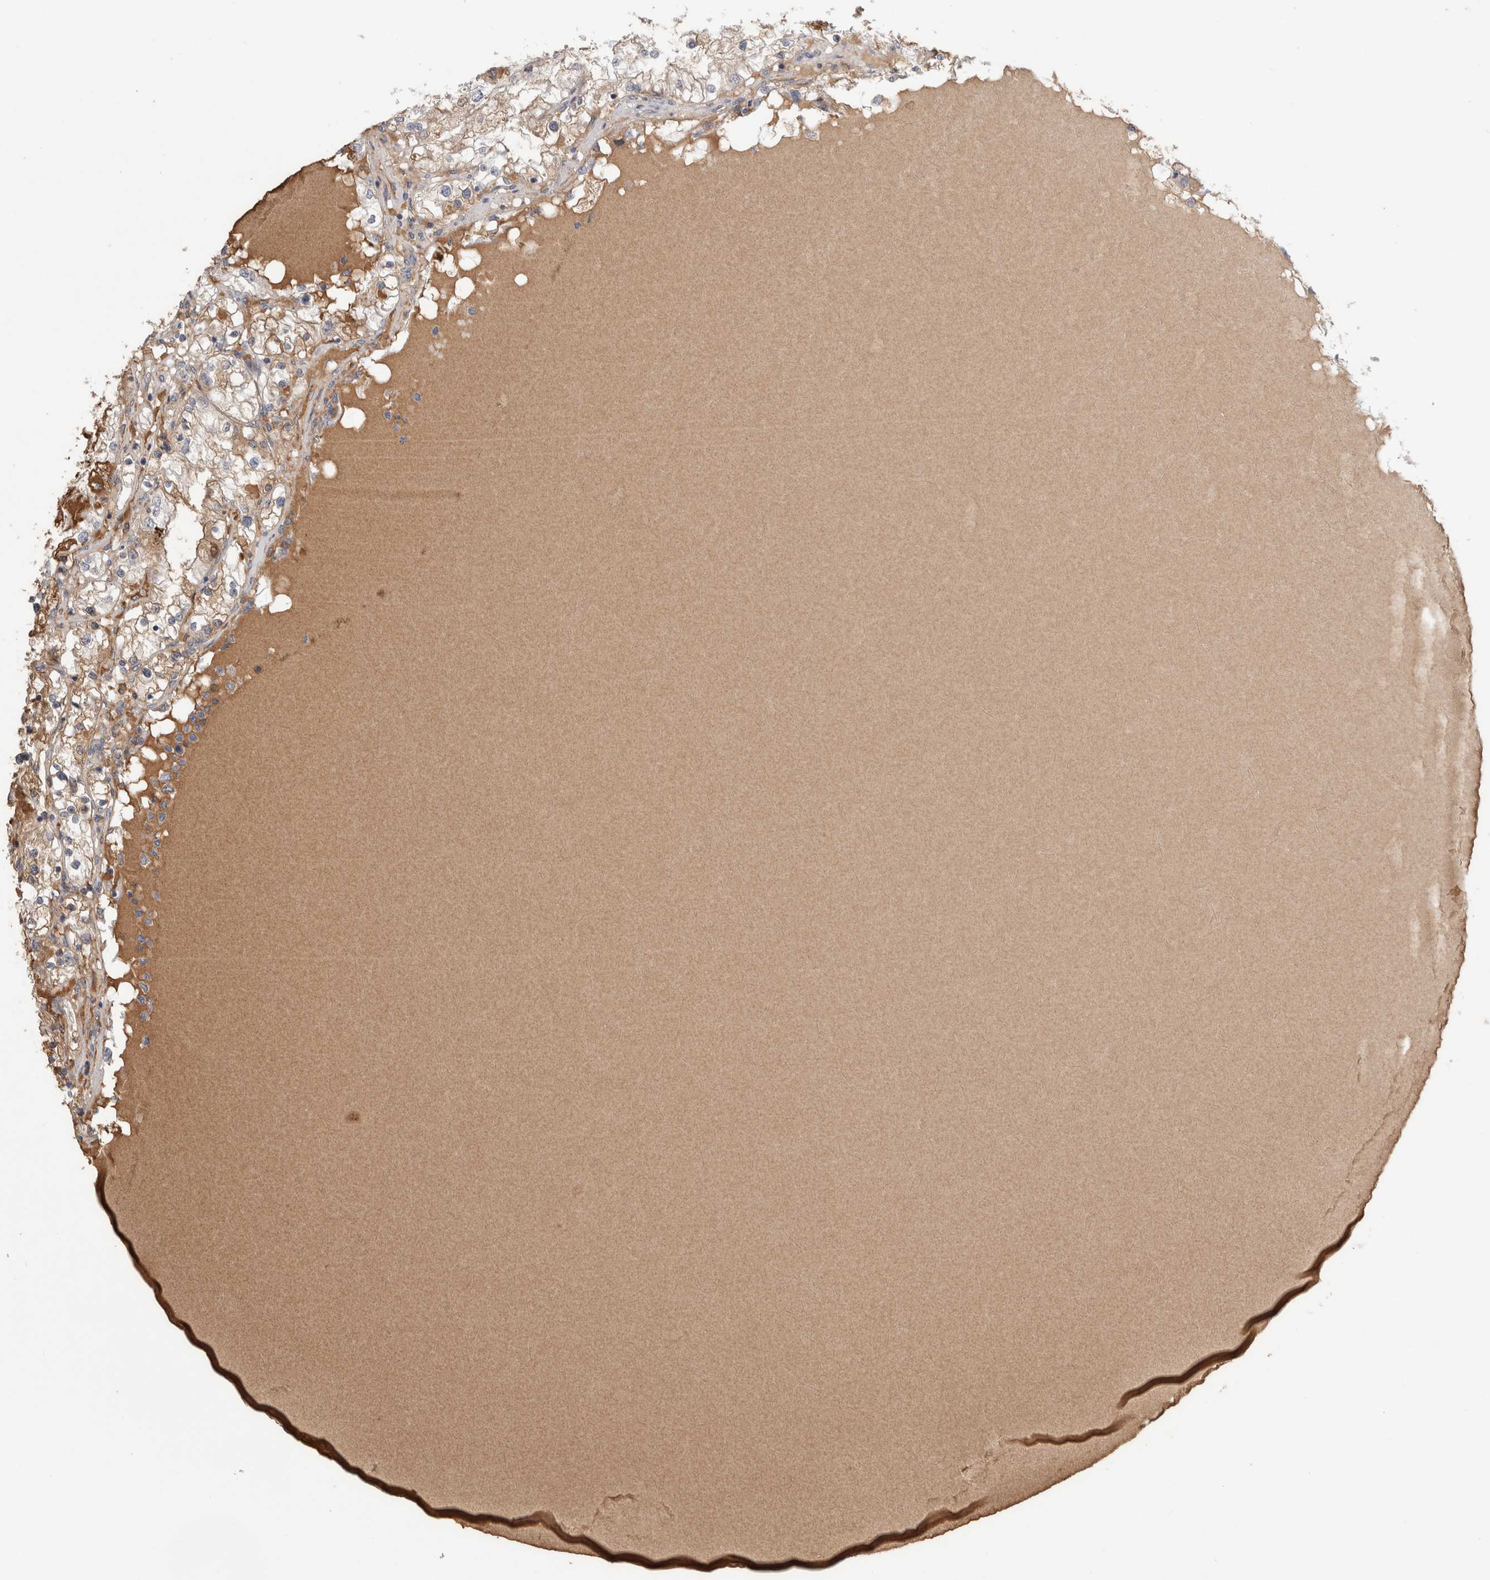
{"staining": {"intensity": "weak", "quantity": ">75%", "location": "cytoplasmic/membranous"}, "tissue": "renal cancer", "cell_type": "Tumor cells", "image_type": "cancer", "snomed": [{"axis": "morphology", "description": "Adenocarcinoma, NOS"}, {"axis": "topography", "description": "Kidney"}], "caption": "High-magnification brightfield microscopy of renal cancer stained with DAB (brown) and counterstained with hematoxylin (blue). tumor cells exhibit weak cytoplasmic/membranous staining is present in approximately>75% of cells.", "gene": "PPP3CC", "patient": {"sex": "male", "age": 68}}